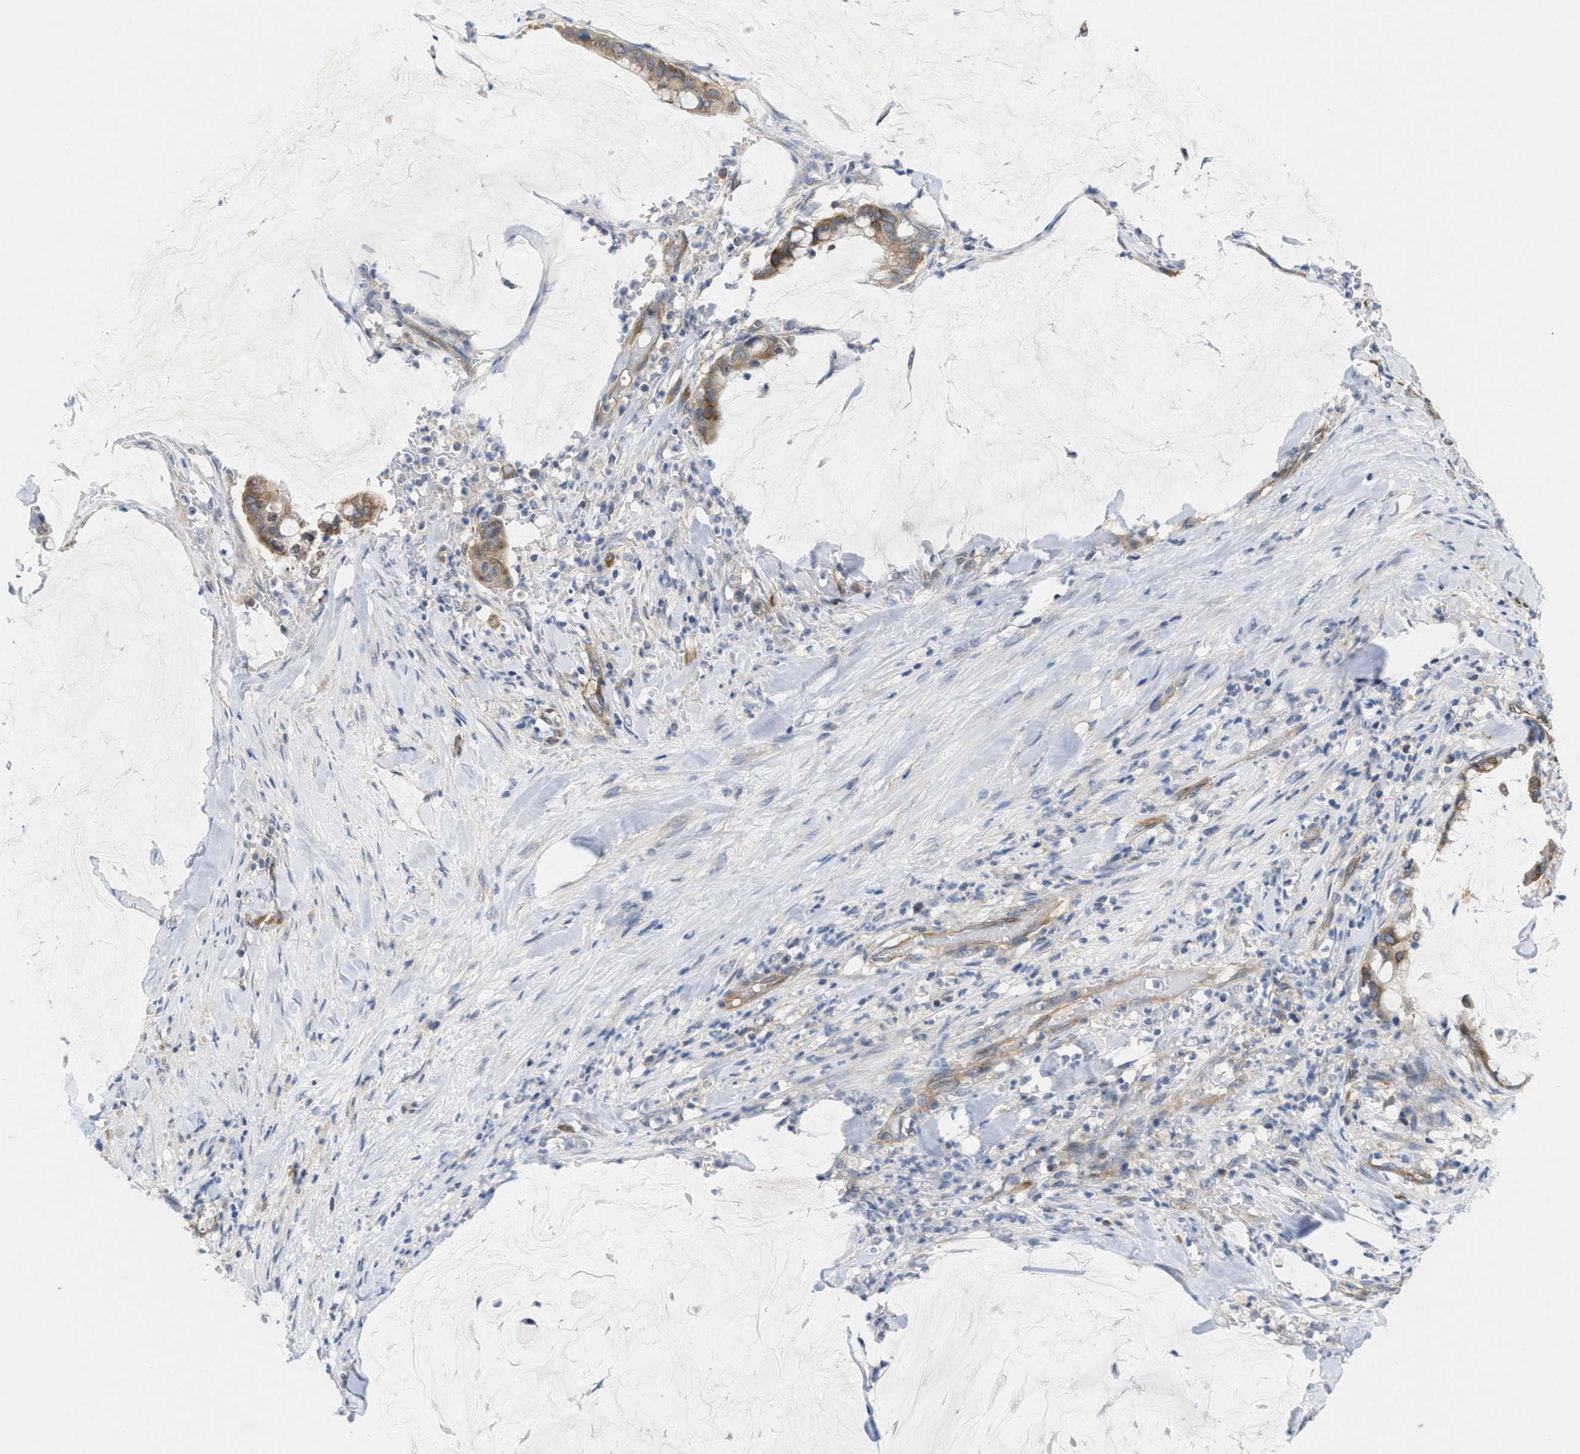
{"staining": {"intensity": "moderate", "quantity": ">75%", "location": "cytoplasmic/membranous"}, "tissue": "pancreatic cancer", "cell_type": "Tumor cells", "image_type": "cancer", "snomed": [{"axis": "morphology", "description": "Adenocarcinoma, NOS"}, {"axis": "topography", "description": "Pancreas"}], "caption": "Immunohistochemistry image of neoplastic tissue: human pancreatic adenocarcinoma stained using immunohistochemistry (IHC) reveals medium levels of moderate protein expression localized specifically in the cytoplasmic/membranous of tumor cells, appearing as a cytoplasmic/membranous brown color.", "gene": "UBAP2", "patient": {"sex": "male", "age": 41}}